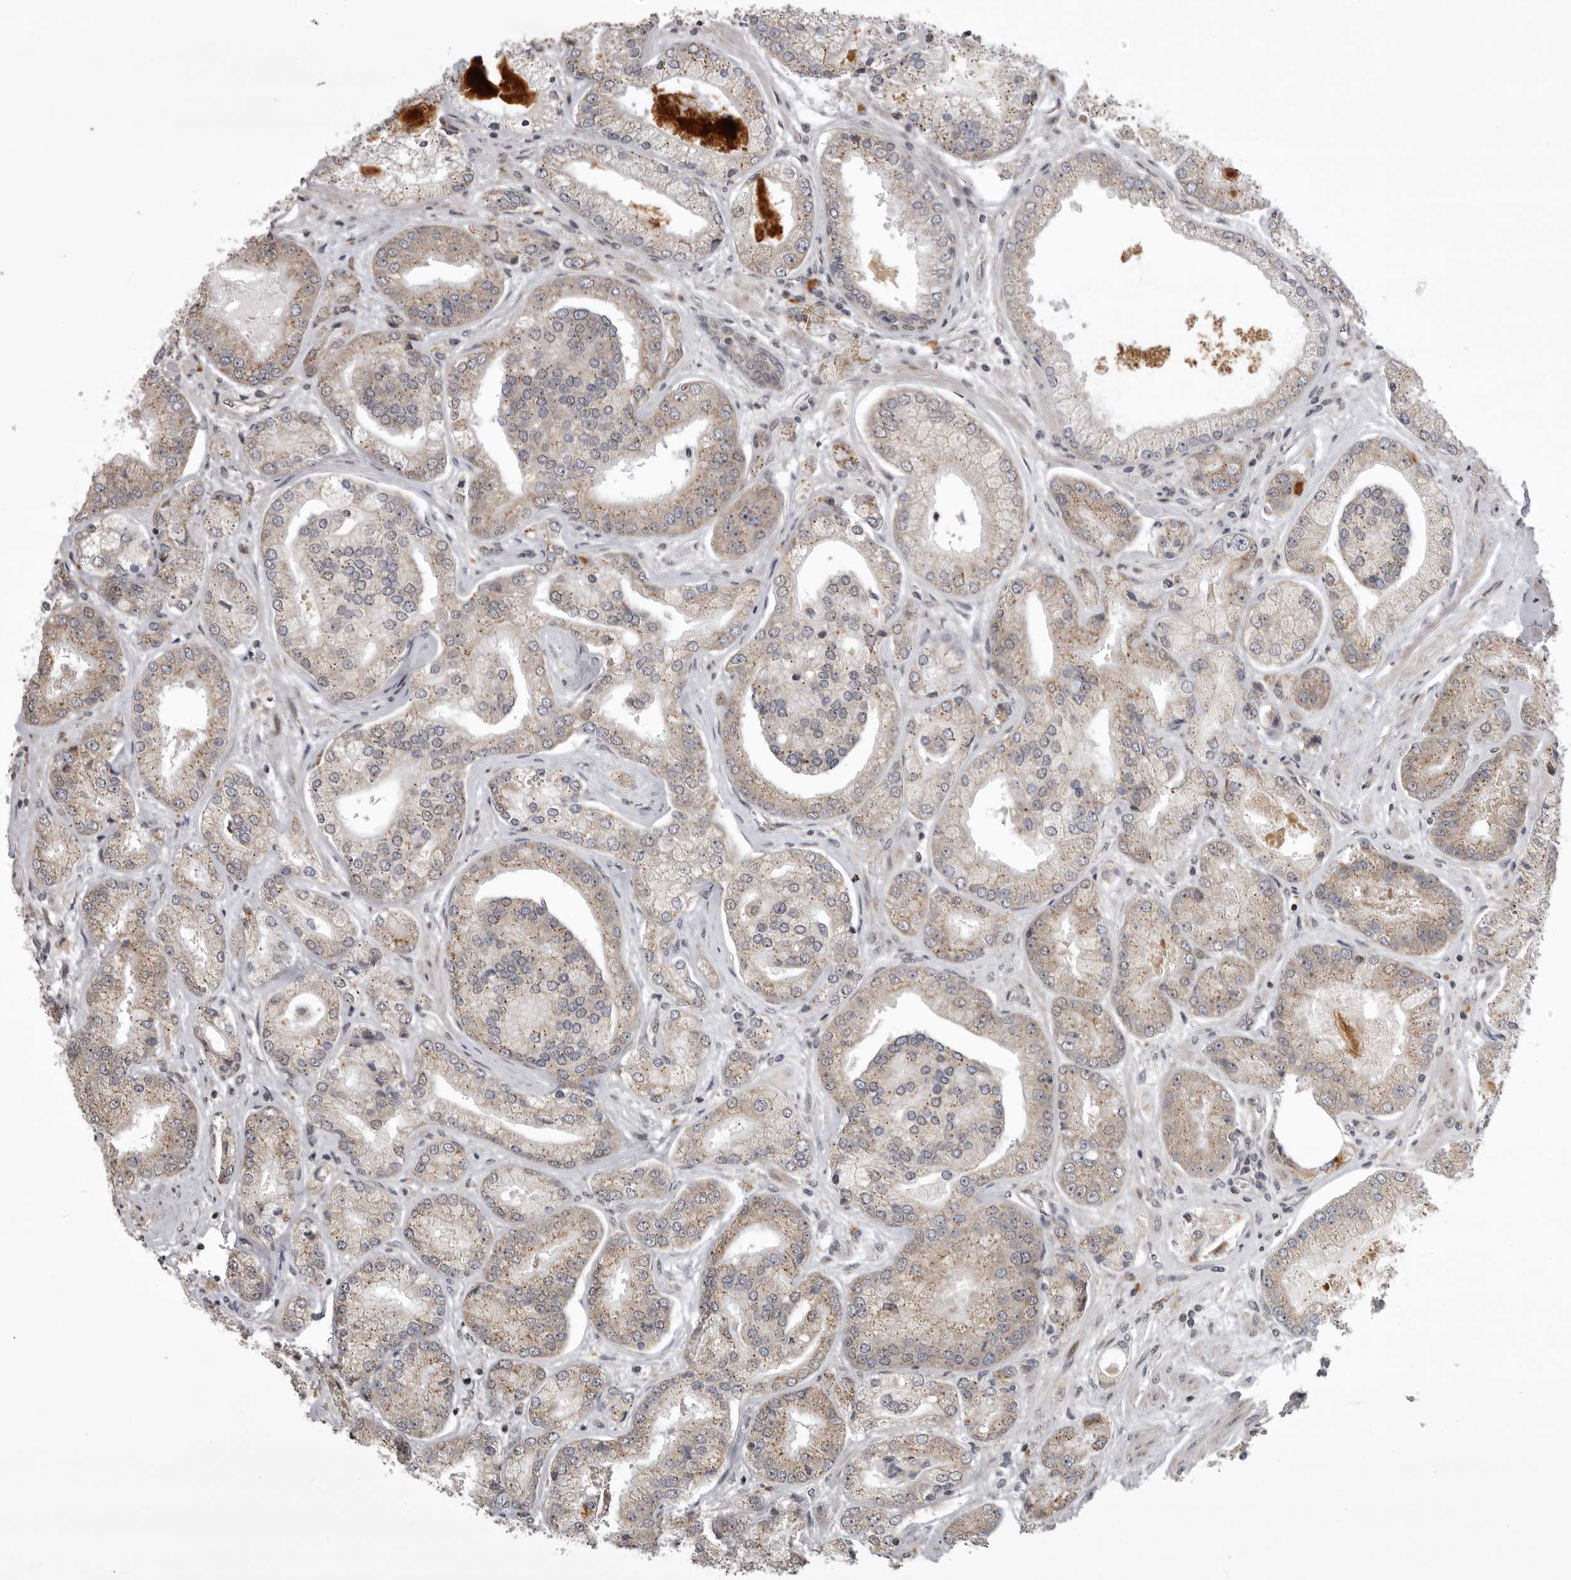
{"staining": {"intensity": "weak", "quantity": ">75%", "location": "cytoplasmic/membranous"}, "tissue": "prostate cancer", "cell_type": "Tumor cells", "image_type": "cancer", "snomed": [{"axis": "morphology", "description": "Adenocarcinoma, High grade"}, {"axis": "topography", "description": "Prostate"}], "caption": "Immunohistochemistry (DAB (3,3'-diaminobenzidine)) staining of prostate cancer (high-grade adenocarcinoma) demonstrates weak cytoplasmic/membranous protein positivity in approximately >75% of tumor cells.", "gene": "C1orf109", "patient": {"sex": "male", "age": 58}}